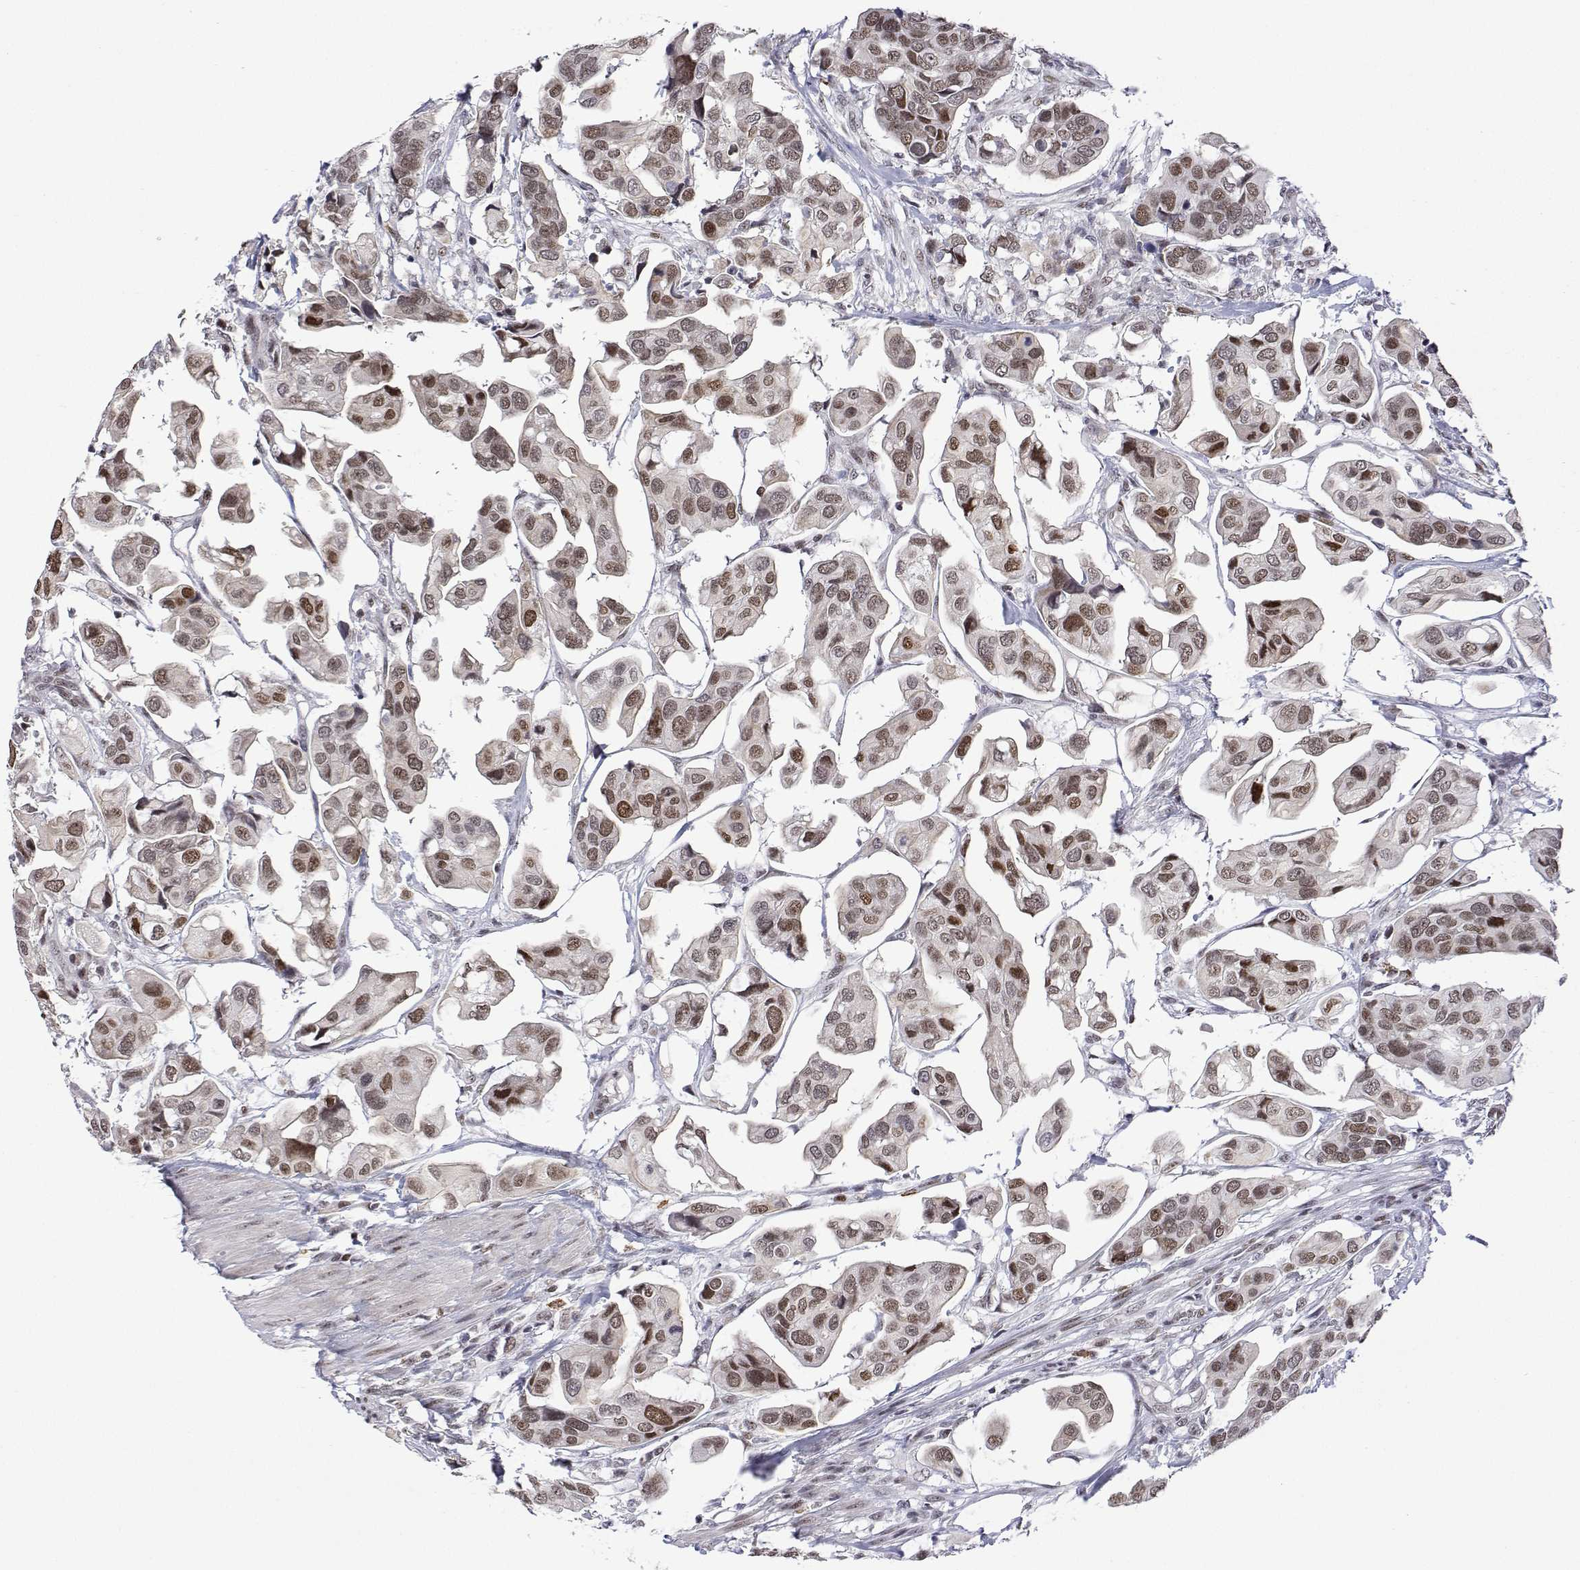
{"staining": {"intensity": "moderate", "quantity": ">75%", "location": "nuclear"}, "tissue": "renal cancer", "cell_type": "Tumor cells", "image_type": "cancer", "snomed": [{"axis": "morphology", "description": "Adenocarcinoma, NOS"}, {"axis": "topography", "description": "Urinary bladder"}], "caption": "Tumor cells demonstrate medium levels of moderate nuclear positivity in about >75% of cells in human renal cancer (adenocarcinoma).", "gene": "XPC", "patient": {"sex": "male", "age": 61}}